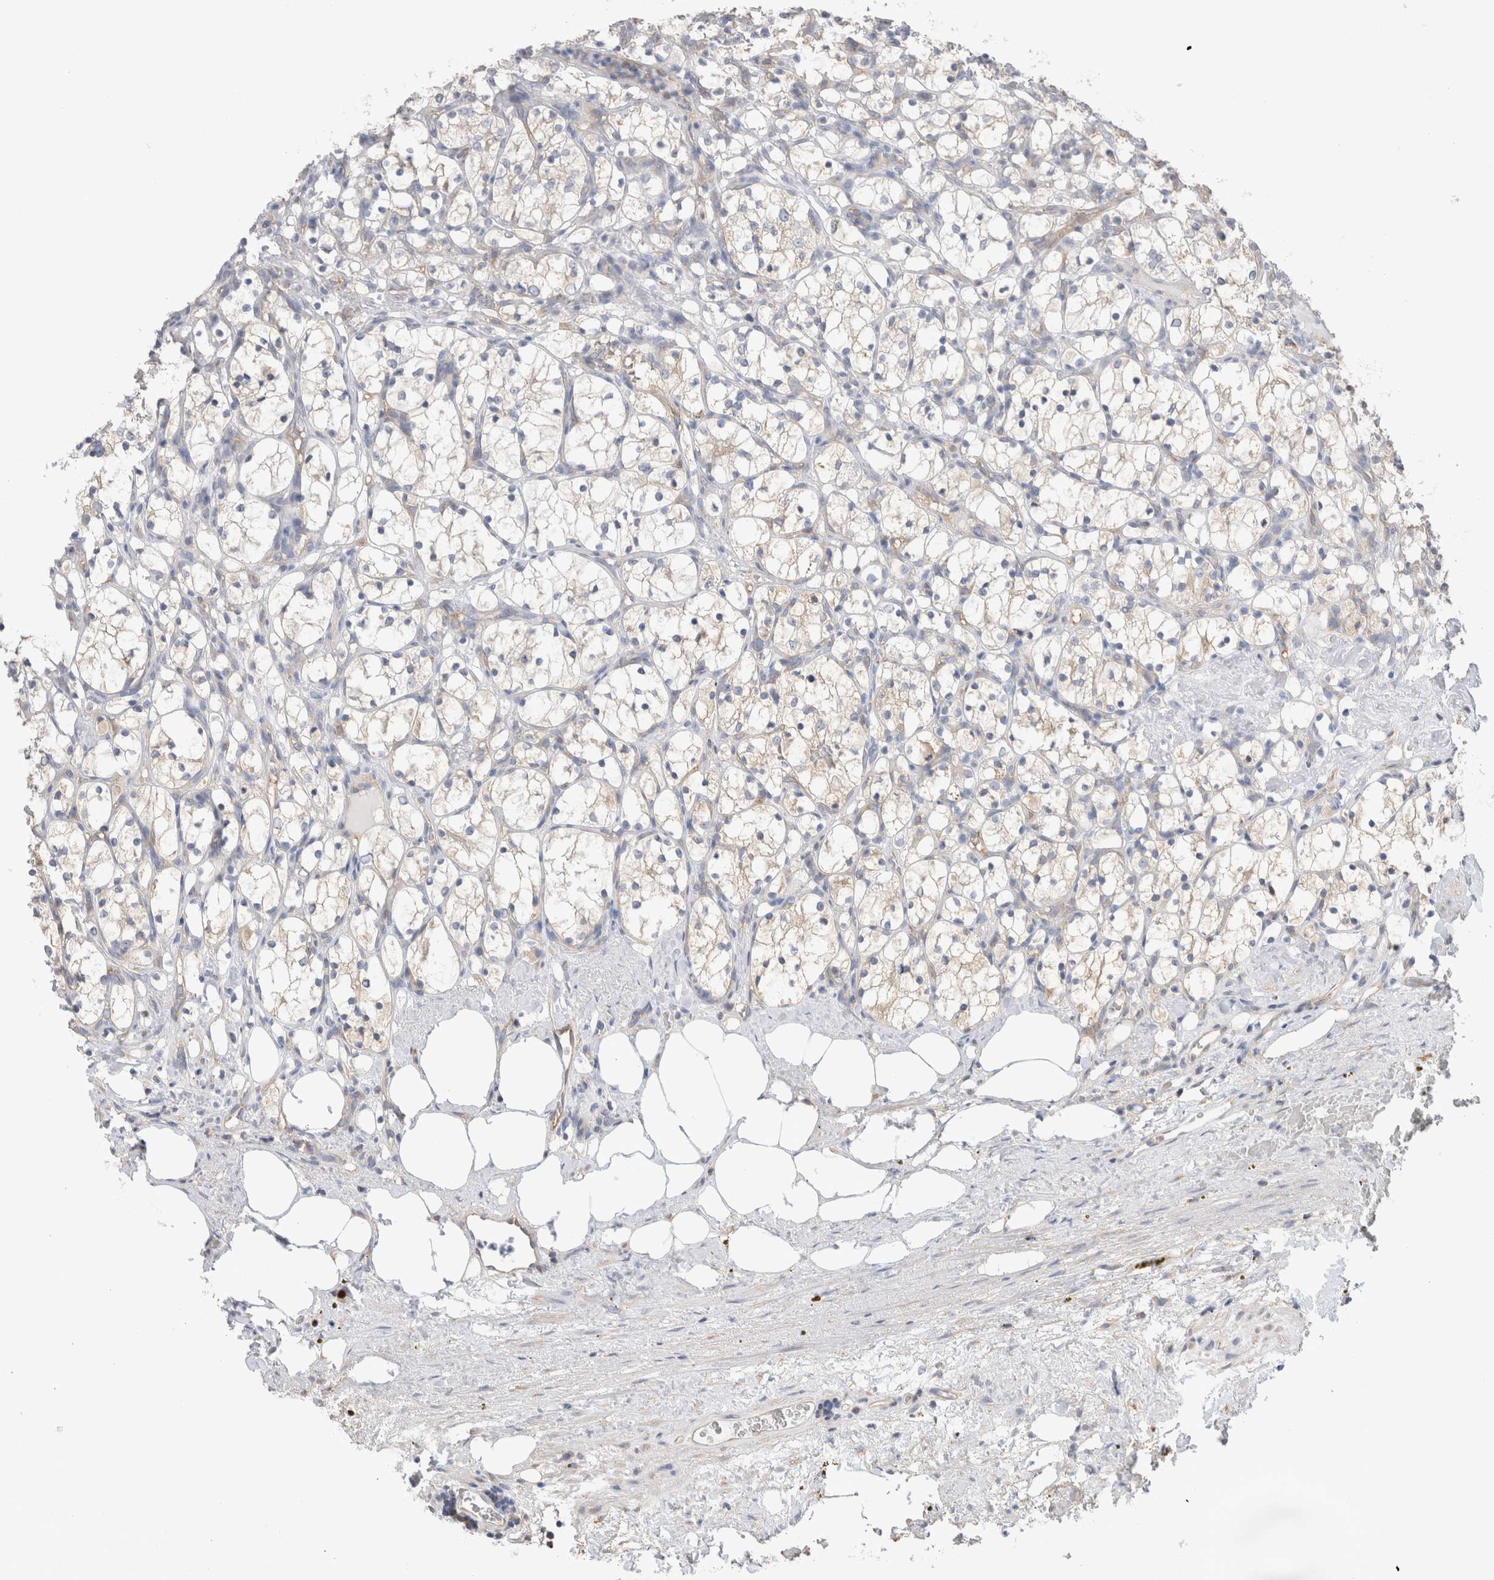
{"staining": {"intensity": "weak", "quantity": "<25%", "location": "cytoplasmic/membranous"}, "tissue": "renal cancer", "cell_type": "Tumor cells", "image_type": "cancer", "snomed": [{"axis": "morphology", "description": "Adenocarcinoma, NOS"}, {"axis": "topography", "description": "Kidney"}], "caption": "Immunohistochemistry (IHC) of renal cancer reveals no expression in tumor cells. The staining was performed using DAB to visualize the protein expression in brown, while the nuclei were stained in blue with hematoxylin (Magnification: 20x).", "gene": "CAPN2", "patient": {"sex": "female", "age": 69}}